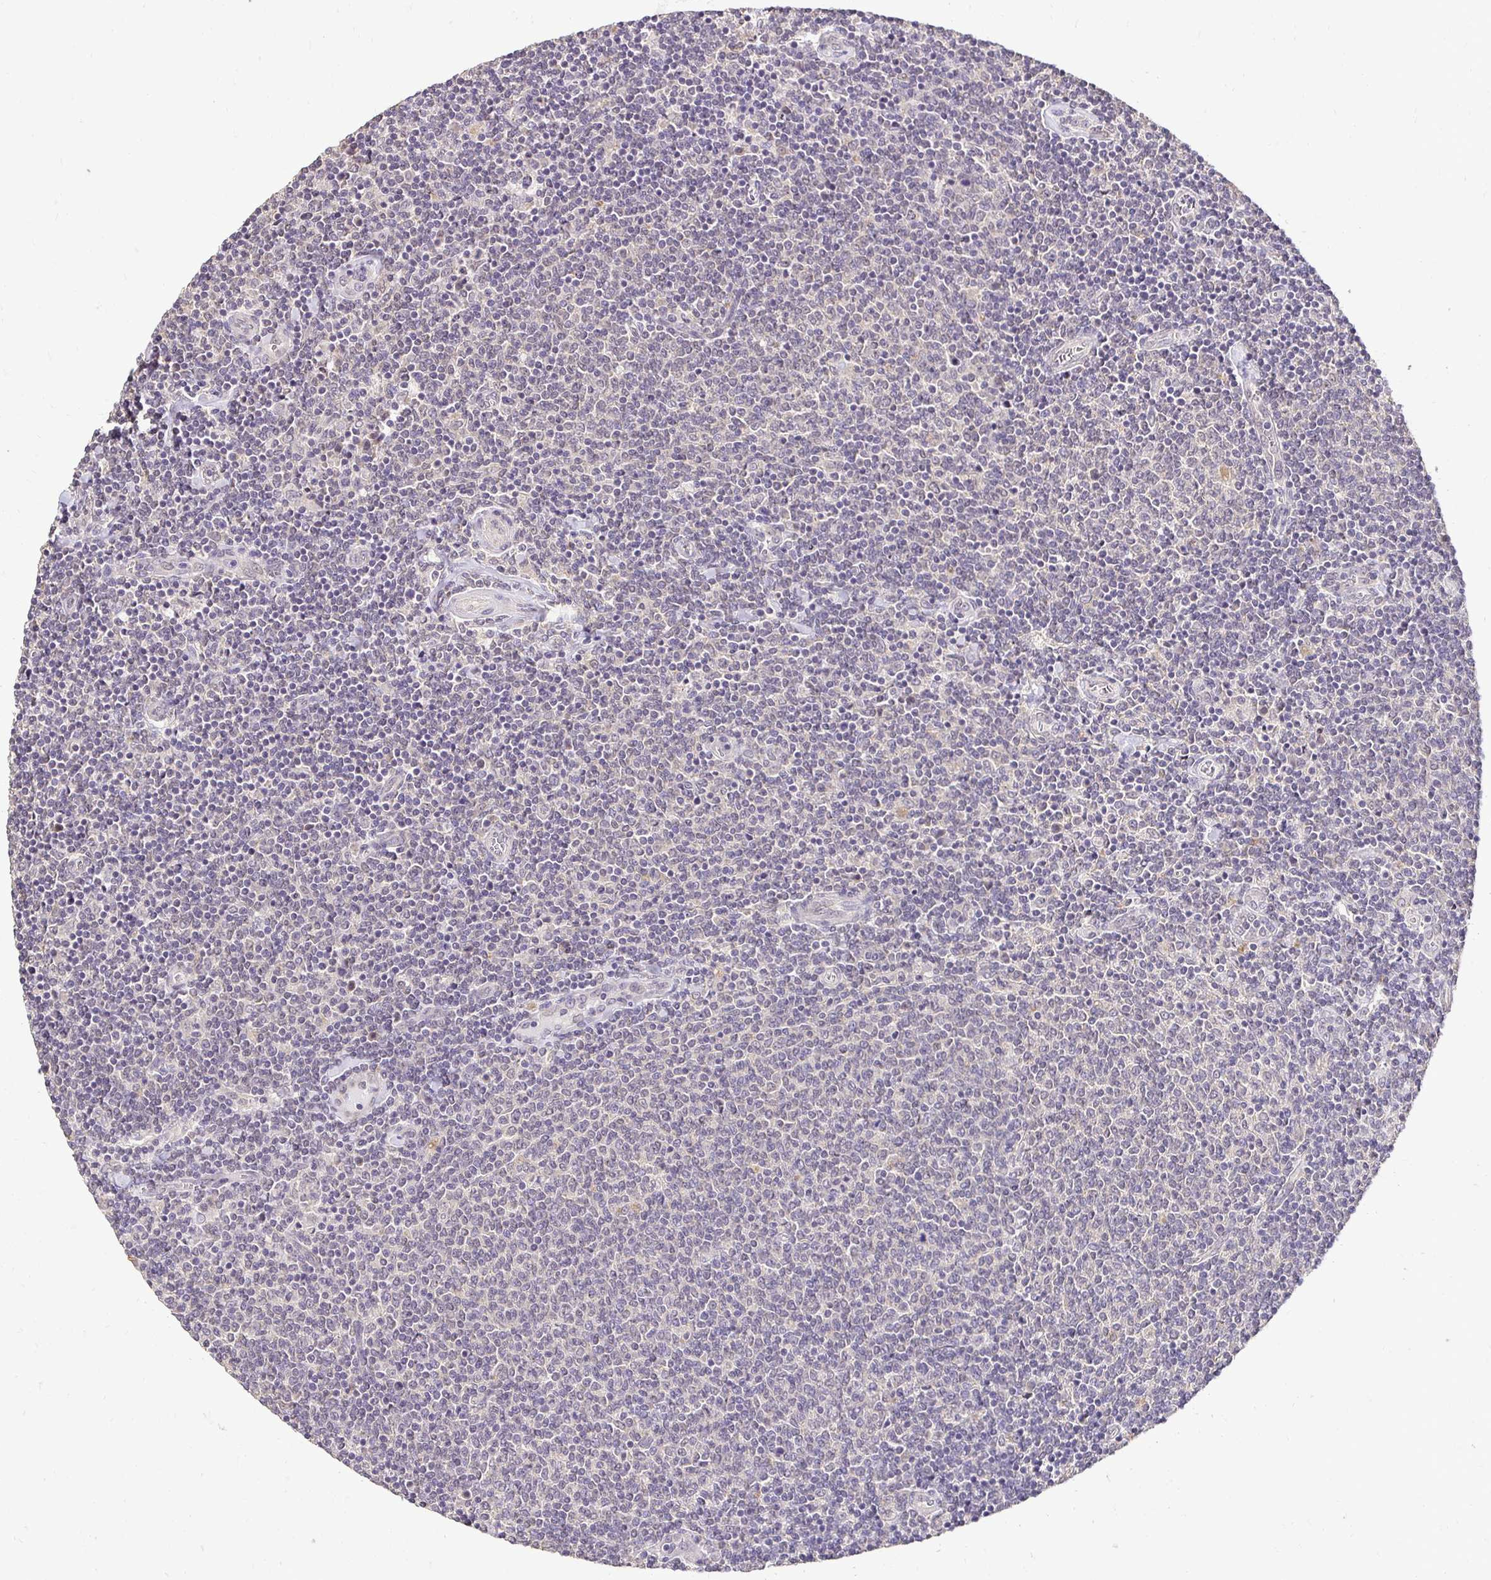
{"staining": {"intensity": "negative", "quantity": "none", "location": "none"}, "tissue": "lymphoma", "cell_type": "Tumor cells", "image_type": "cancer", "snomed": [{"axis": "morphology", "description": "Malignant lymphoma, non-Hodgkin's type, Low grade"}, {"axis": "topography", "description": "Lymph node"}], "caption": "Human lymphoma stained for a protein using immunohistochemistry exhibits no expression in tumor cells.", "gene": "RHEBL1", "patient": {"sex": "male", "age": 52}}